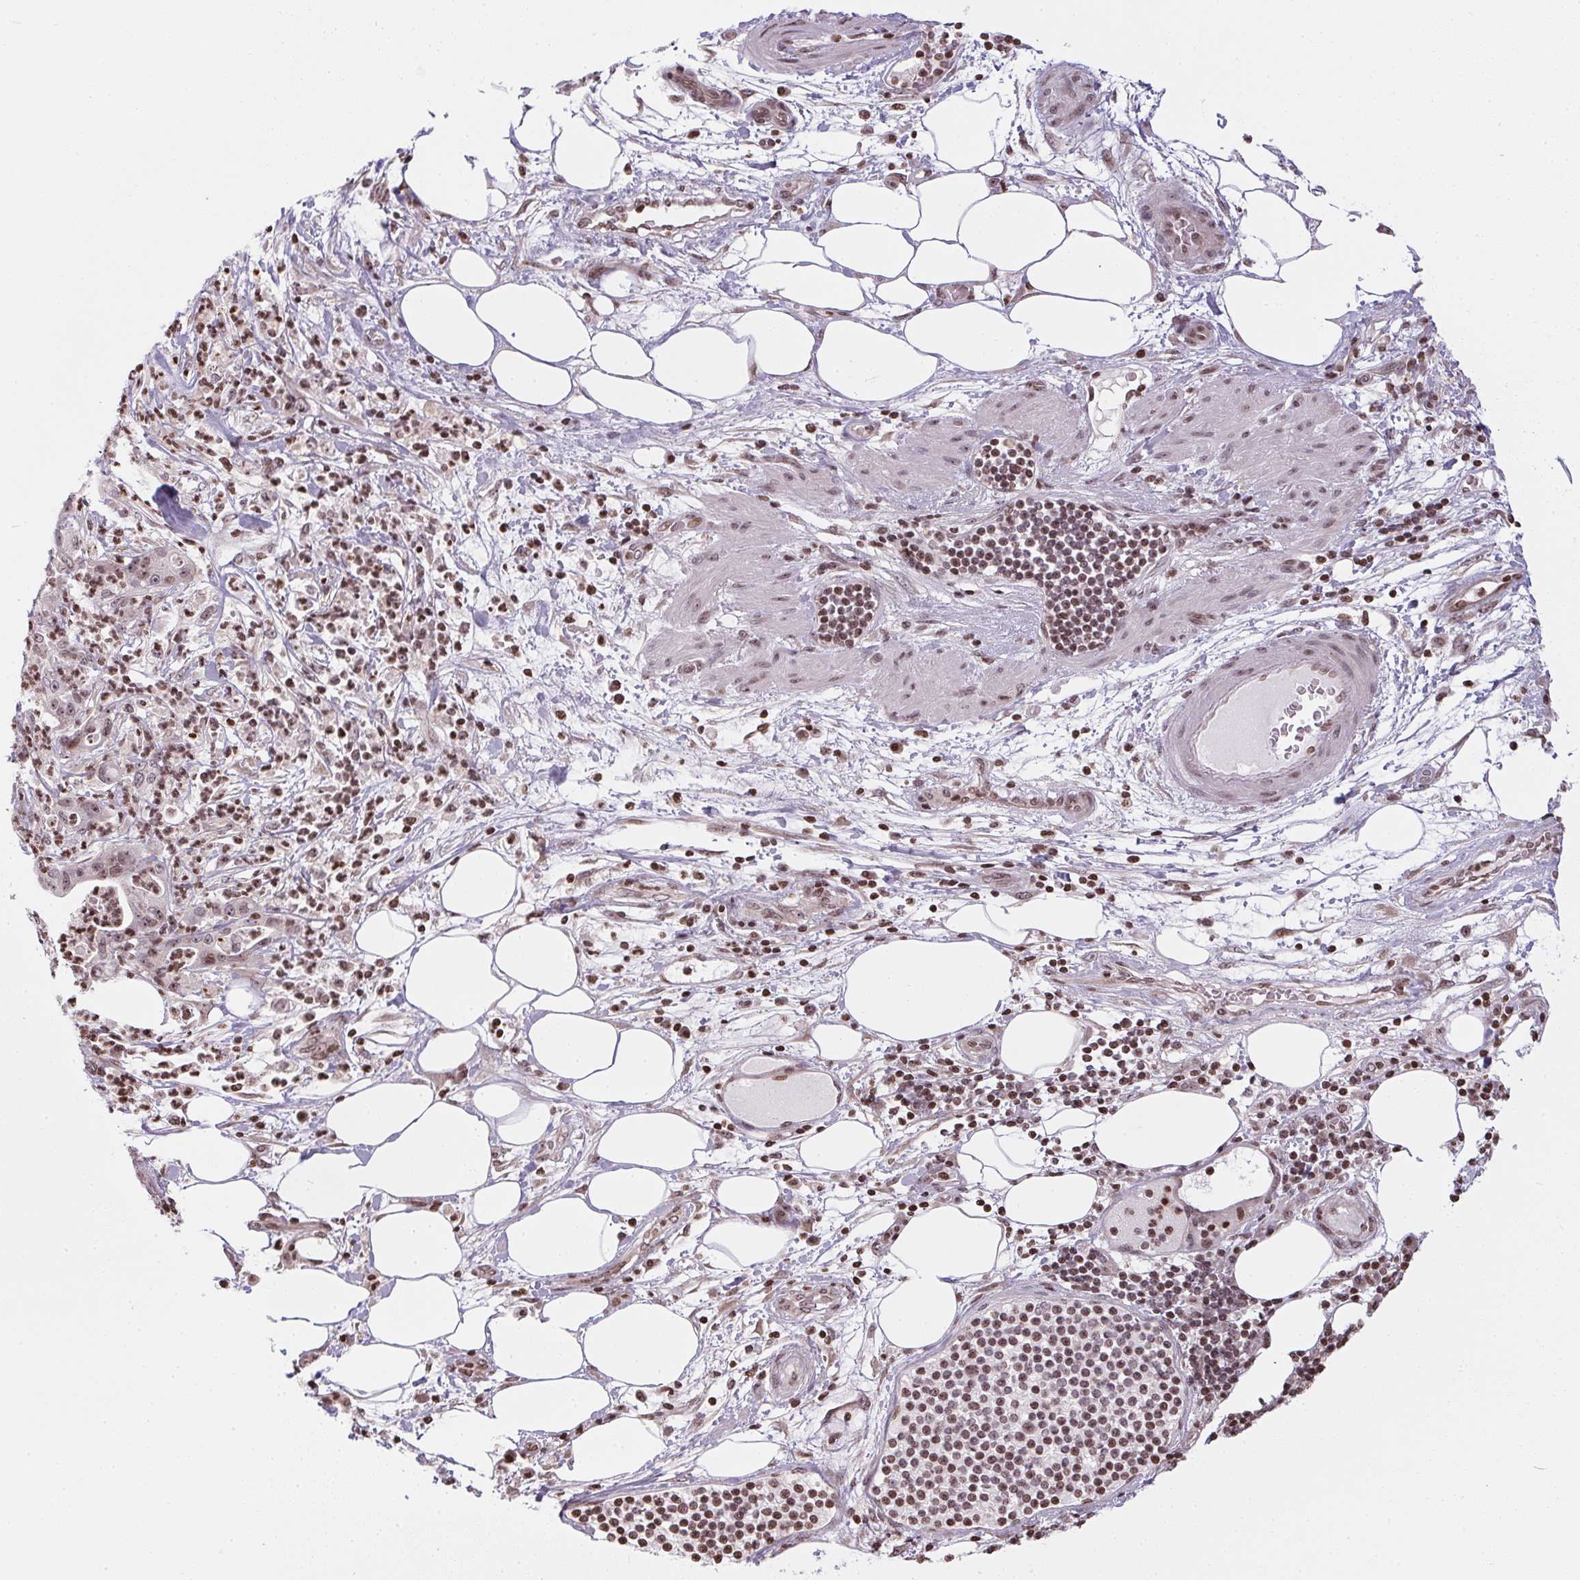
{"staining": {"intensity": "weak", "quantity": "25%-75%", "location": "nuclear"}, "tissue": "pancreatic cancer", "cell_type": "Tumor cells", "image_type": "cancer", "snomed": [{"axis": "morphology", "description": "Adenocarcinoma, NOS"}, {"axis": "topography", "description": "Pancreas"}], "caption": "Human pancreatic cancer (adenocarcinoma) stained for a protein (brown) displays weak nuclear positive positivity in approximately 25%-75% of tumor cells.", "gene": "RNF181", "patient": {"sex": "male", "age": 71}}